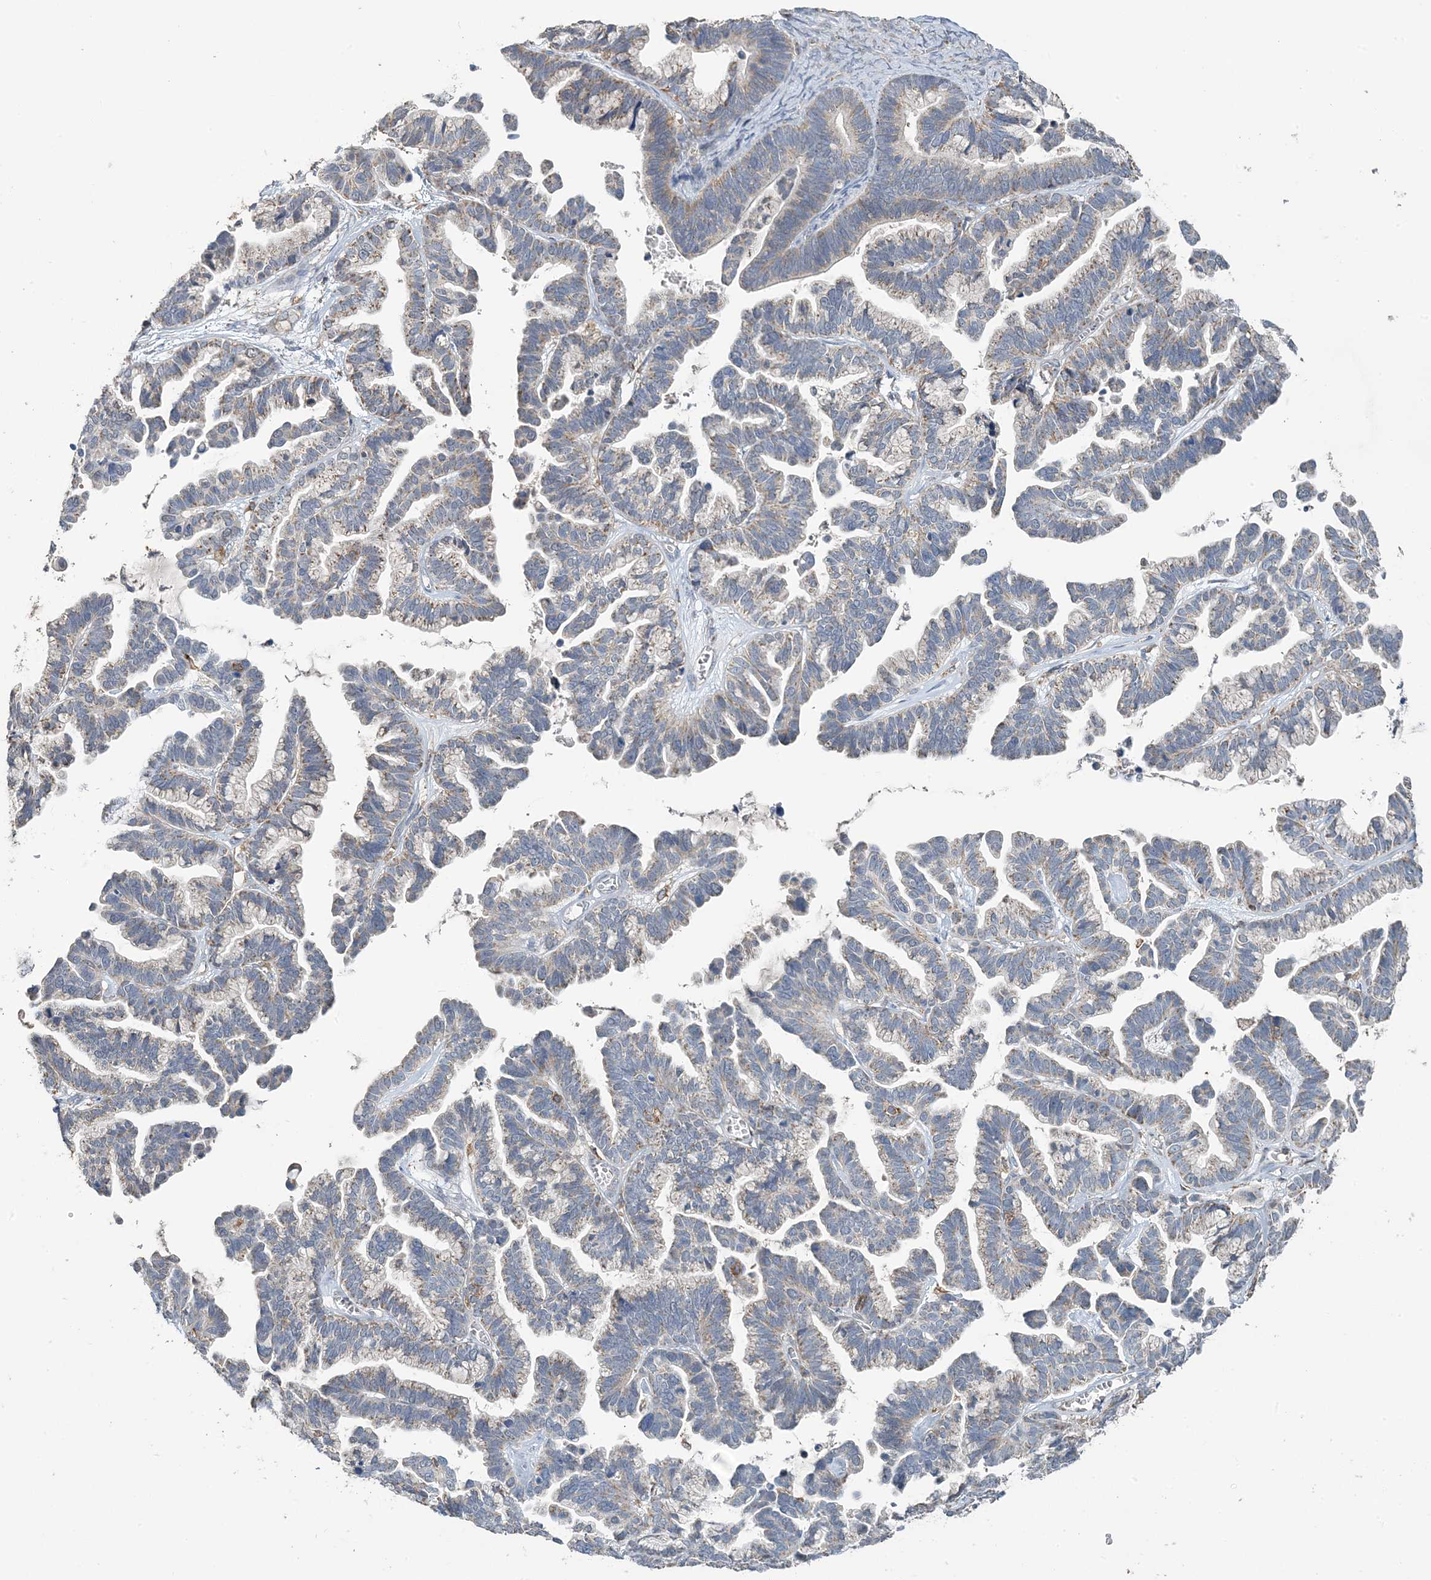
{"staining": {"intensity": "weak", "quantity": "25%-75%", "location": "cytoplasmic/membranous"}, "tissue": "ovarian cancer", "cell_type": "Tumor cells", "image_type": "cancer", "snomed": [{"axis": "morphology", "description": "Cystadenocarcinoma, serous, NOS"}, {"axis": "topography", "description": "Ovary"}], "caption": "Tumor cells exhibit low levels of weak cytoplasmic/membranous expression in about 25%-75% of cells in human ovarian cancer (serous cystadenocarcinoma).", "gene": "TMLHE", "patient": {"sex": "female", "age": 56}}